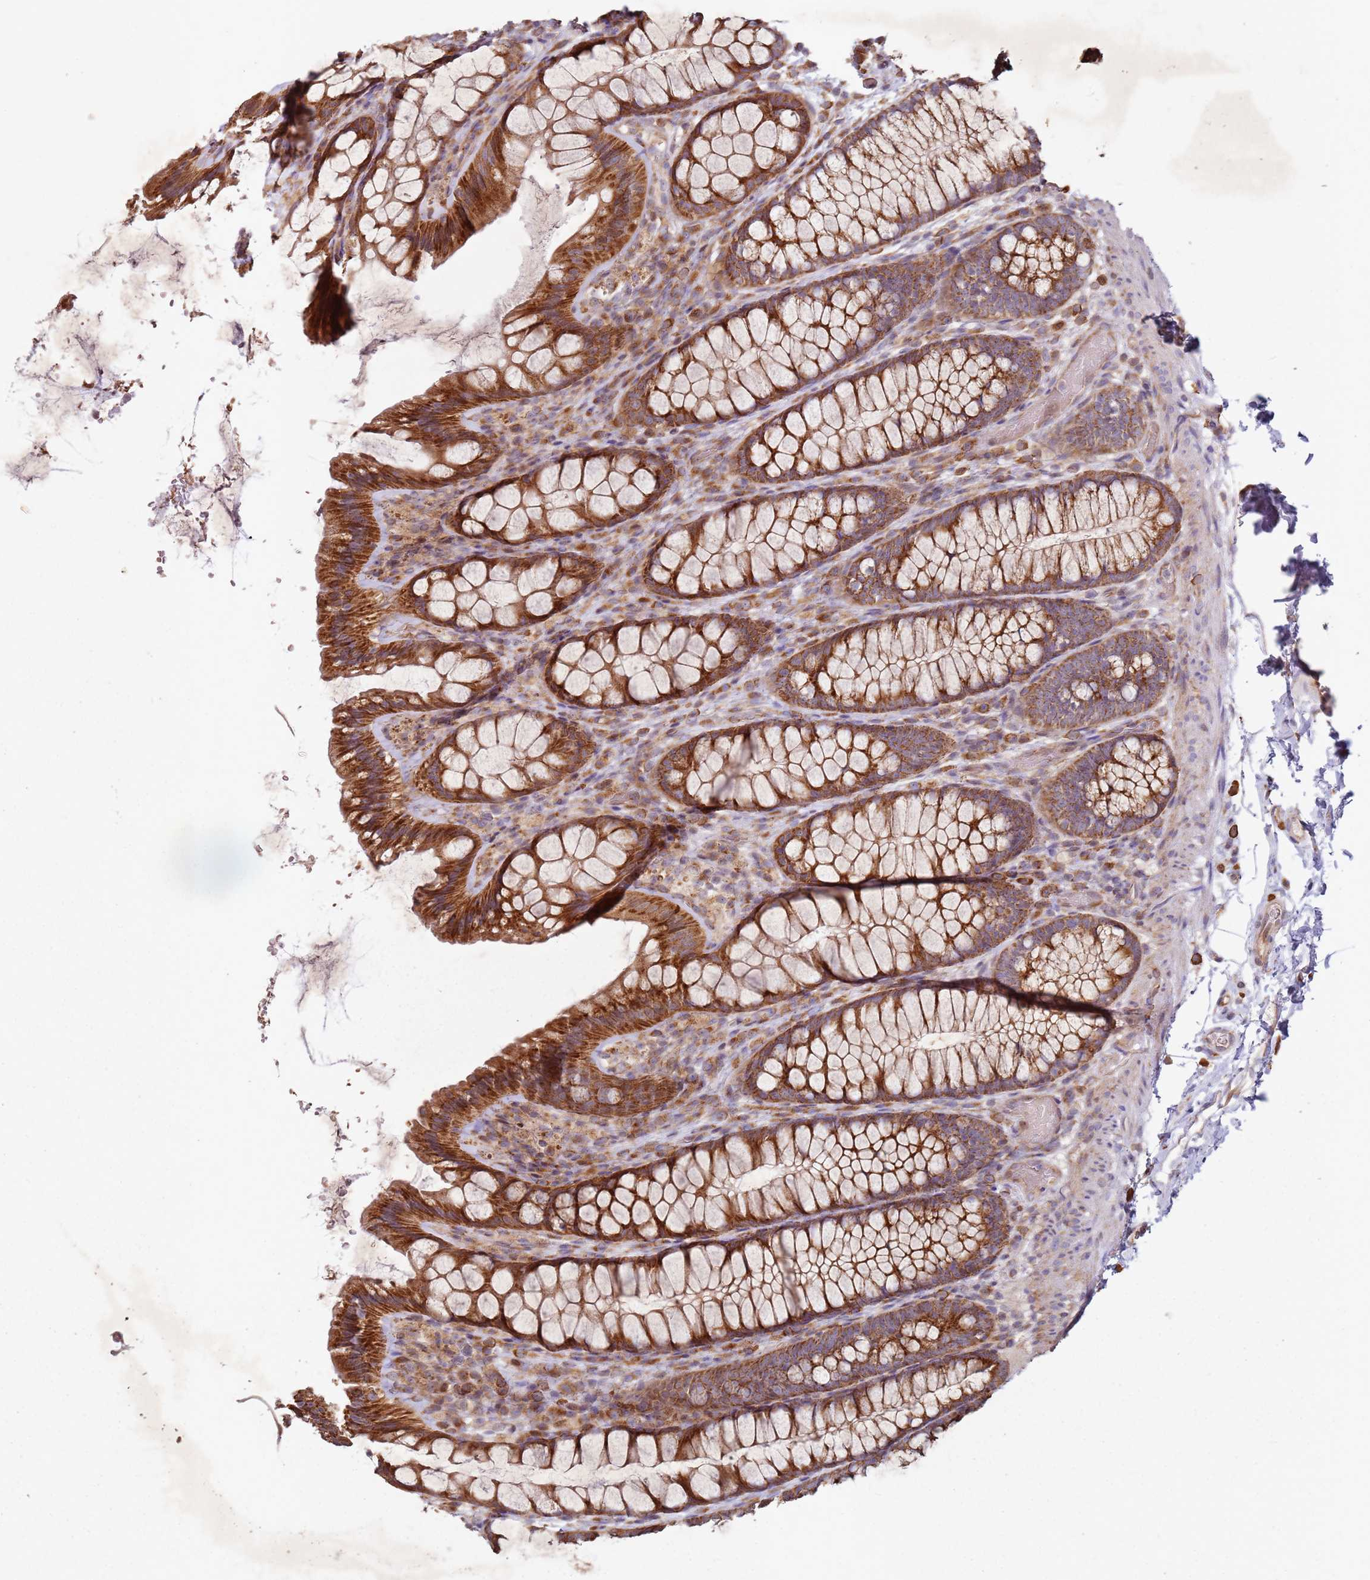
{"staining": {"intensity": "moderate", "quantity": ">75%", "location": "cytoplasmic/membranous"}, "tissue": "colon", "cell_type": "Endothelial cells", "image_type": "normal", "snomed": [{"axis": "morphology", "description": "Normal tissue, NOS"}, {"axis": "topography", "description": "Colon"}], "caption": "The image demonstrates a brown stain indicating the presence of a protein in the cytoplasmic/membranous of endothelial cells in colon.", "gene": "ARFRP1", "patient": {"sex": "male", "age": 46}}